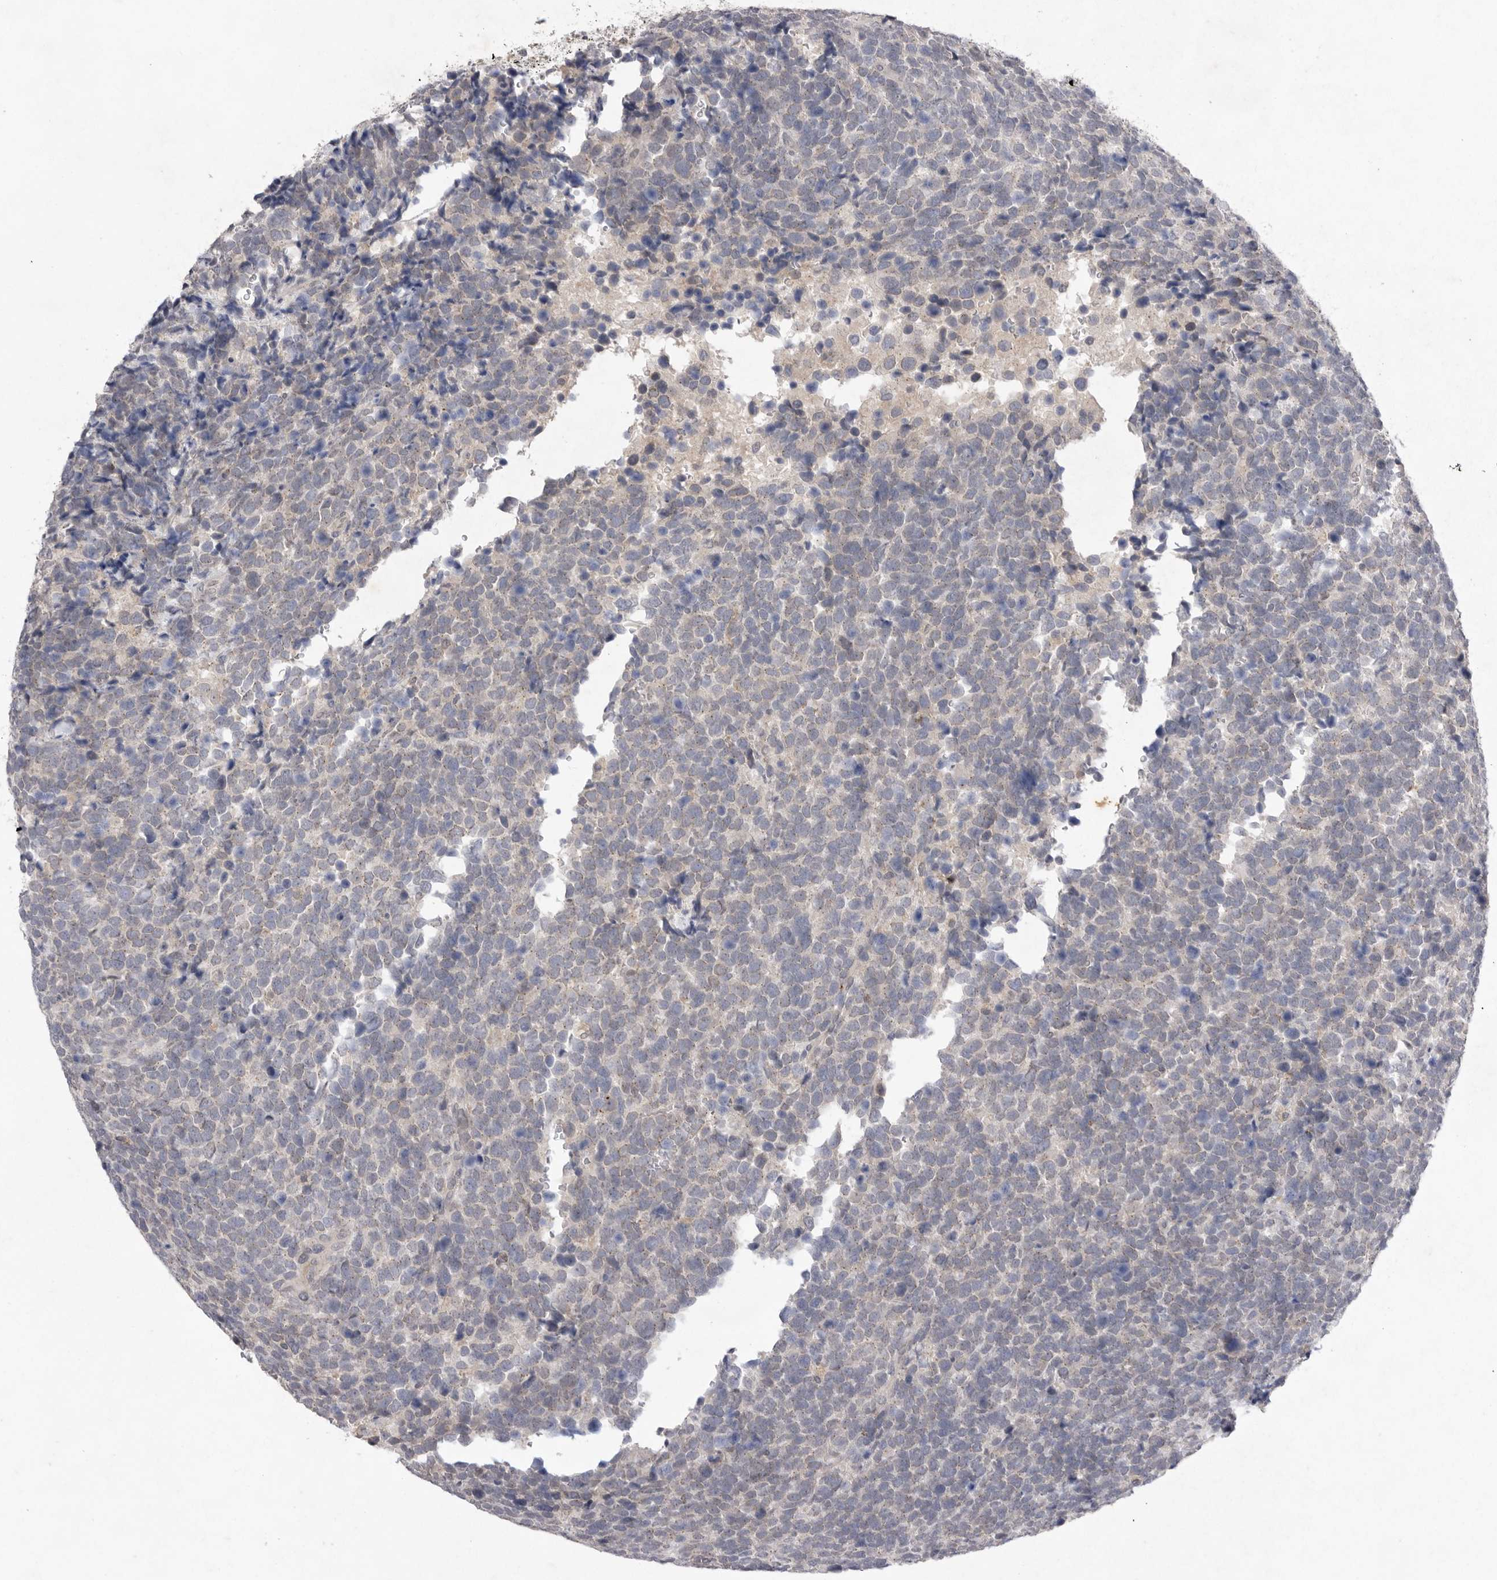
{"staining": {"intensity": "negative", "quantity": "none", "location": "none"}, "tissue": "urothelial cancer", "cell_type": "Tumor cells", "image_type": "cancer", "snomed": [{"axis": "morphology", "description": "Urothelial carcinoma, High grade"}, {"axis": "topography", "description": "Urinary bladder"}], "caption": "Immunohistochemical staining of human urothelial cancer exhibits no significant expression in tumor cells.", "gene": "TLR3", "patient": {"sex": "female", "age": 82}}